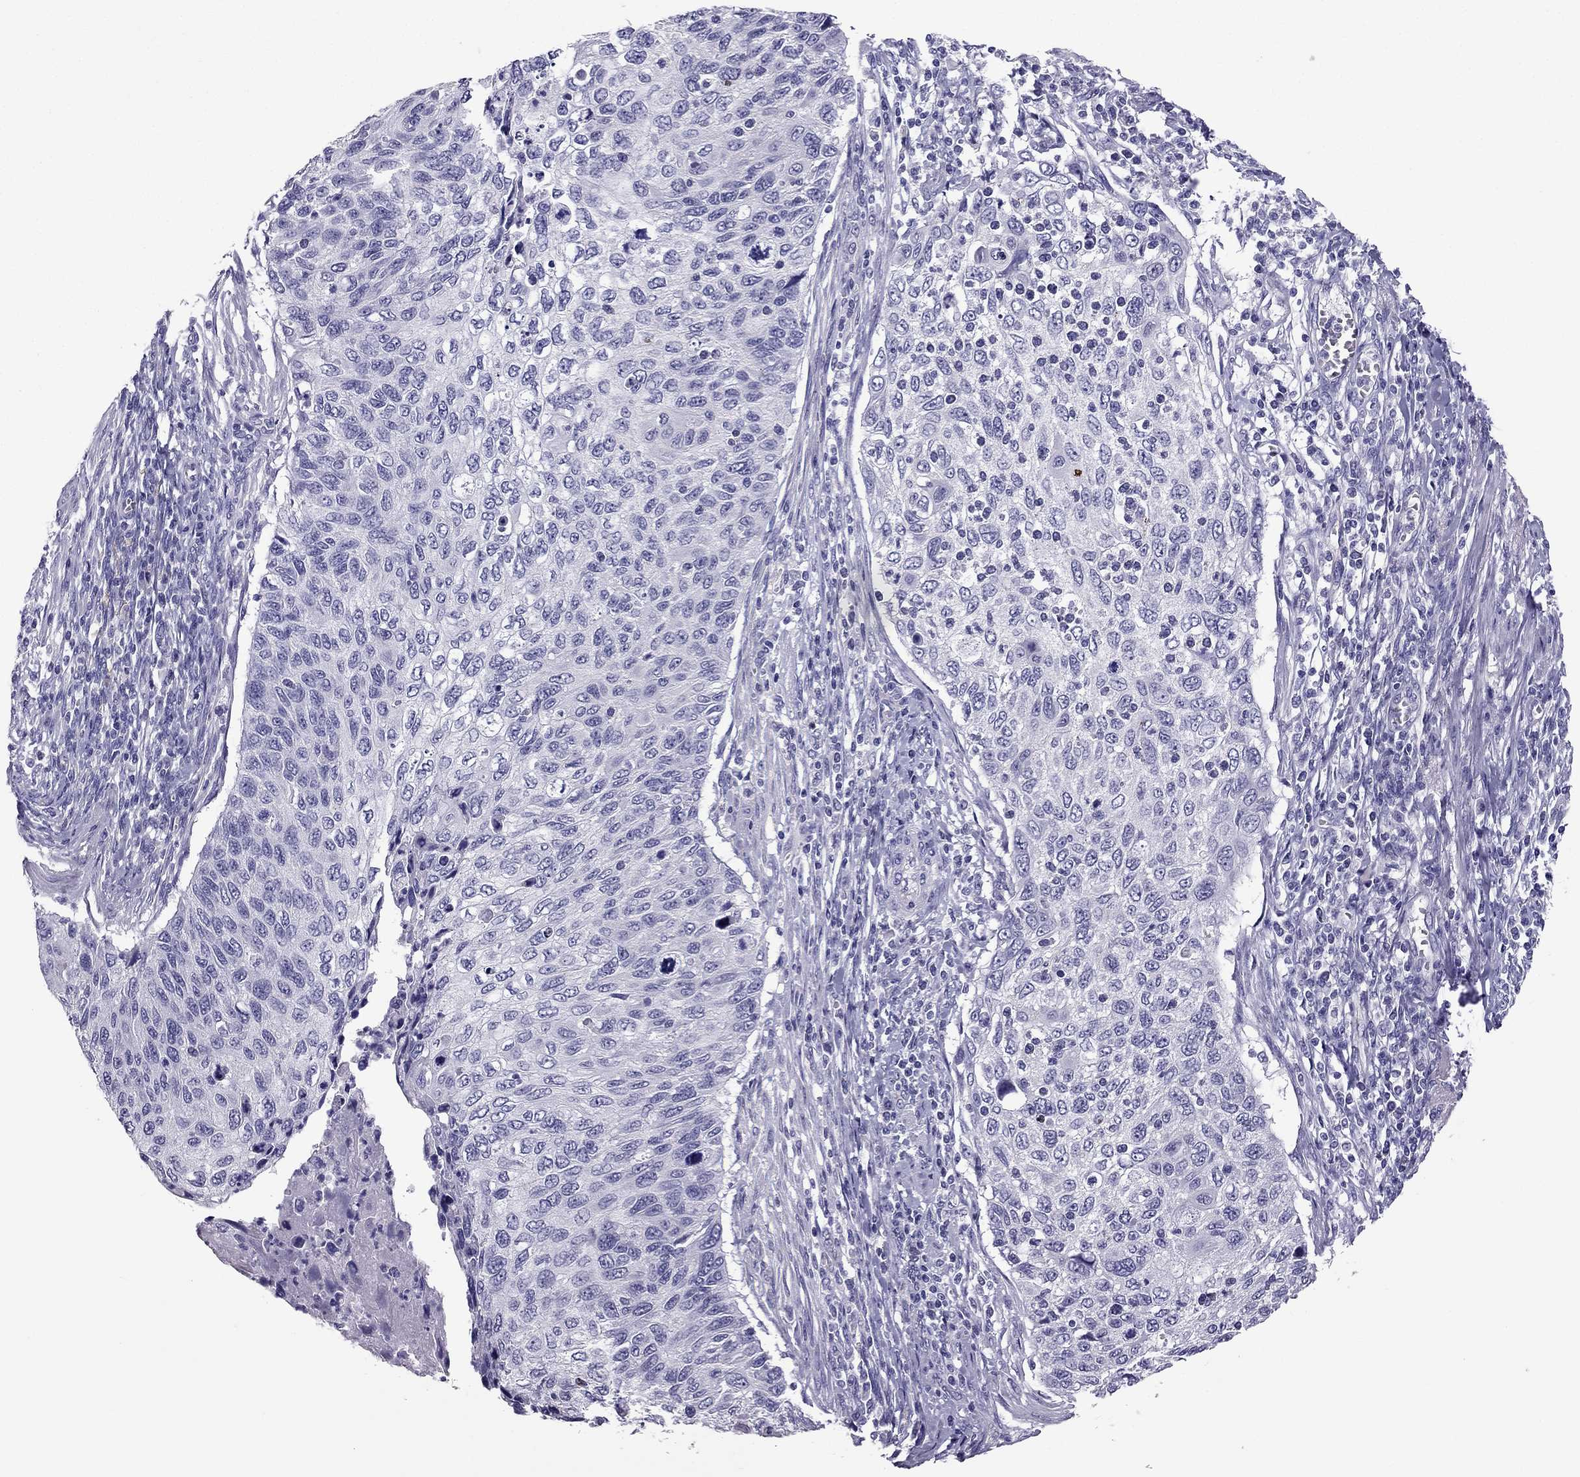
{"staining": {"intensity": "negative", "quantity": "none", "location": "none"}, "tissue": "cervical cancer", "cell_type": "Tumor cells", "image_type": "cancer", "snomed": [{"axis": "morphology", "description": "Squamous cell carcinoma, NOS"}, {"axis": "topography", "description": "Cervix"}], "caption": "Tumor cells show no significant protein positivity in cervical cancer.", "gene": "PDE6A", "patient": {"sex": "female", "age": 70}}